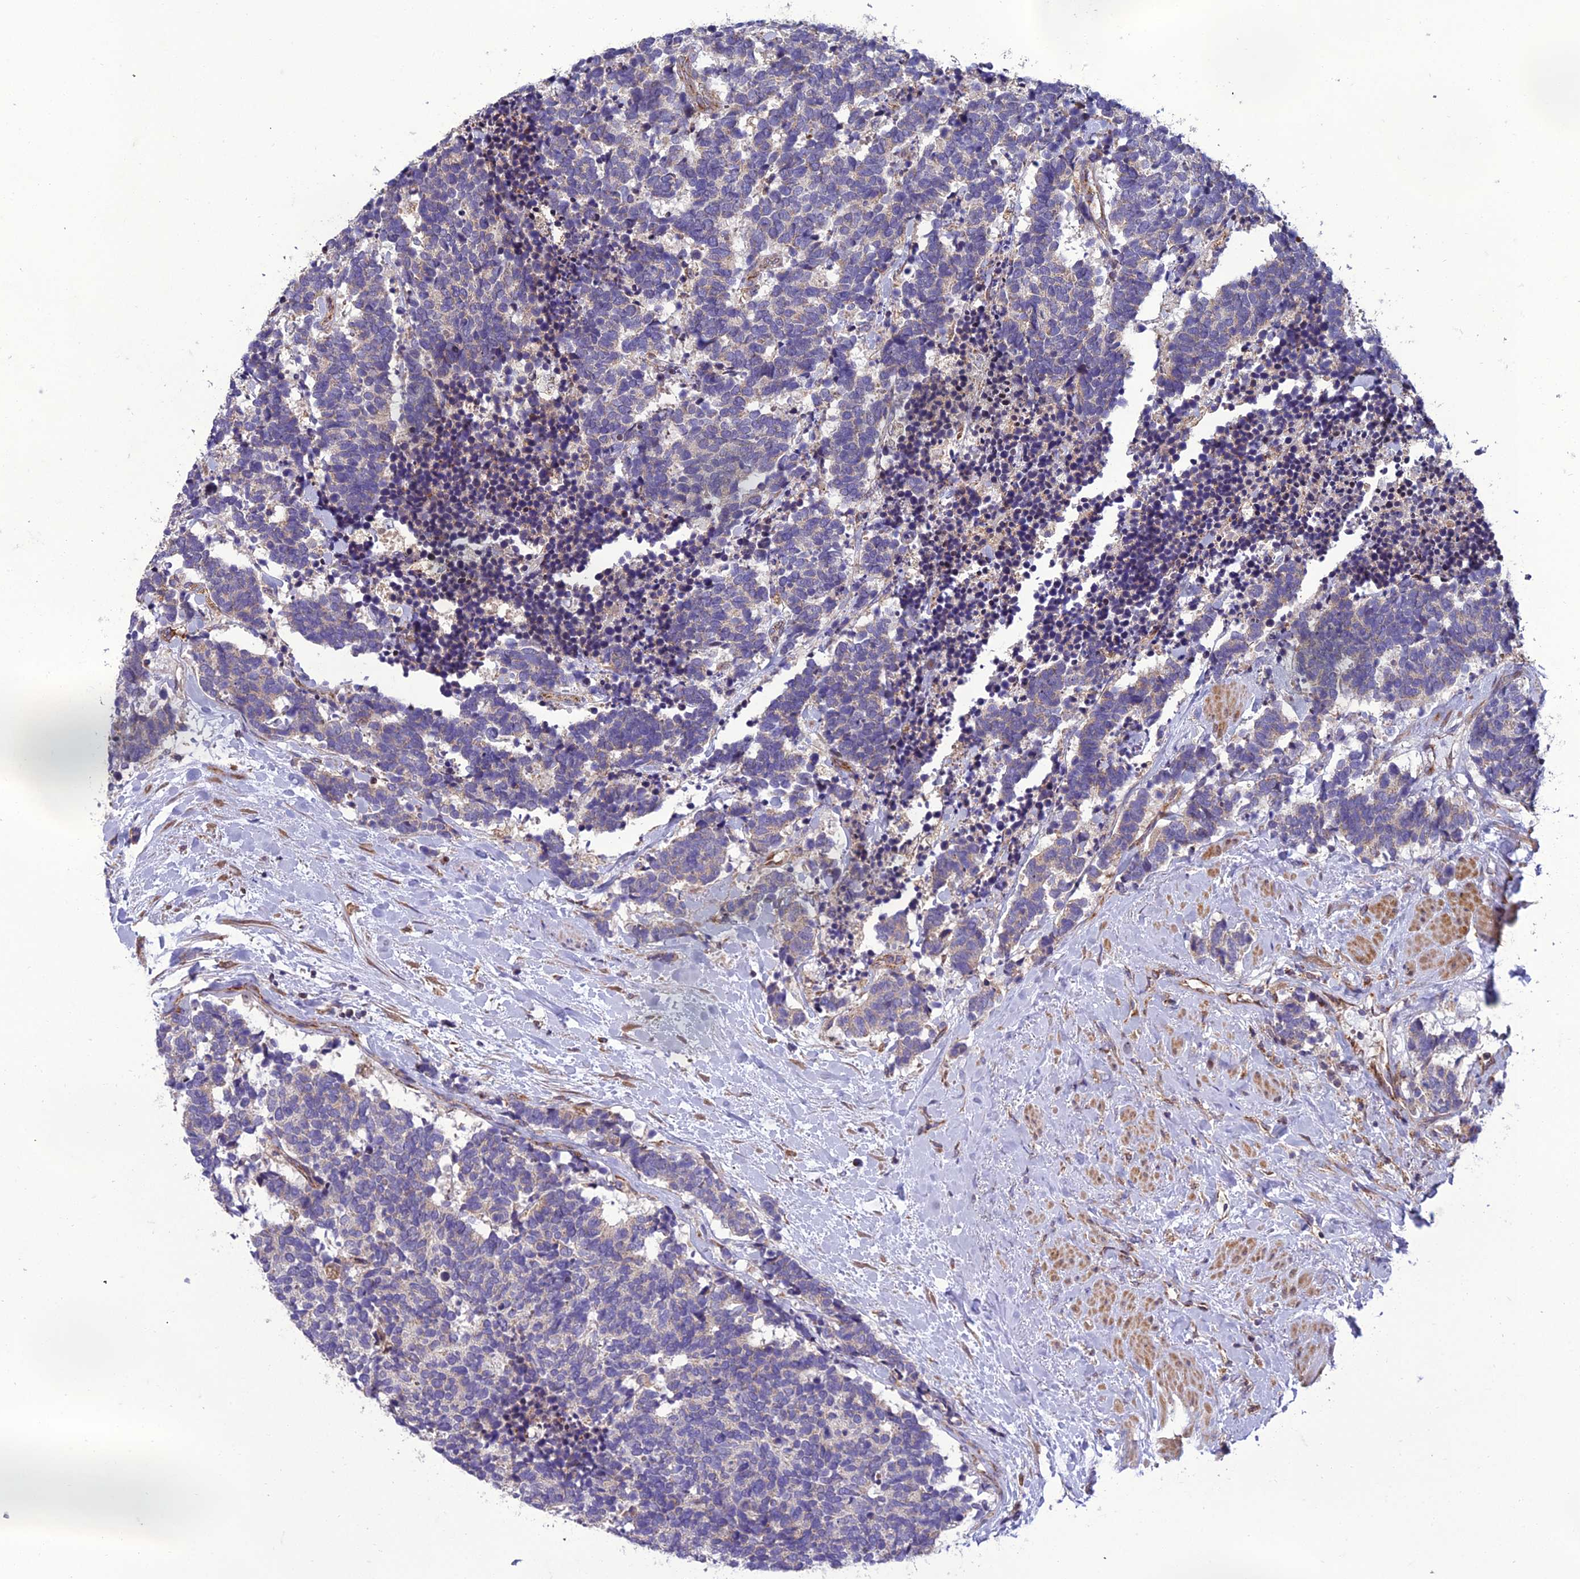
{"staining": {"intensity": "weak", "quantity": "<25%", "location": "cytoplasmic/membranous"}, "tissue": "carcinoid", "cell_type": "Tumor cells", "image_type": "cancer", "snomed": [{"axis": "morphology", "description": "Carcinoma, NOS"}, {"axis": "morphology", "description": "Carcinoid, malignant, NOS"}, {"axis": "topography", "description": "Prostate"}], "caption": "A histopathology image of human carcinoid is negative for staining in tumor cells.", "gene": "GIMAP1", "patient": {"sex": "male", "age": 57}}